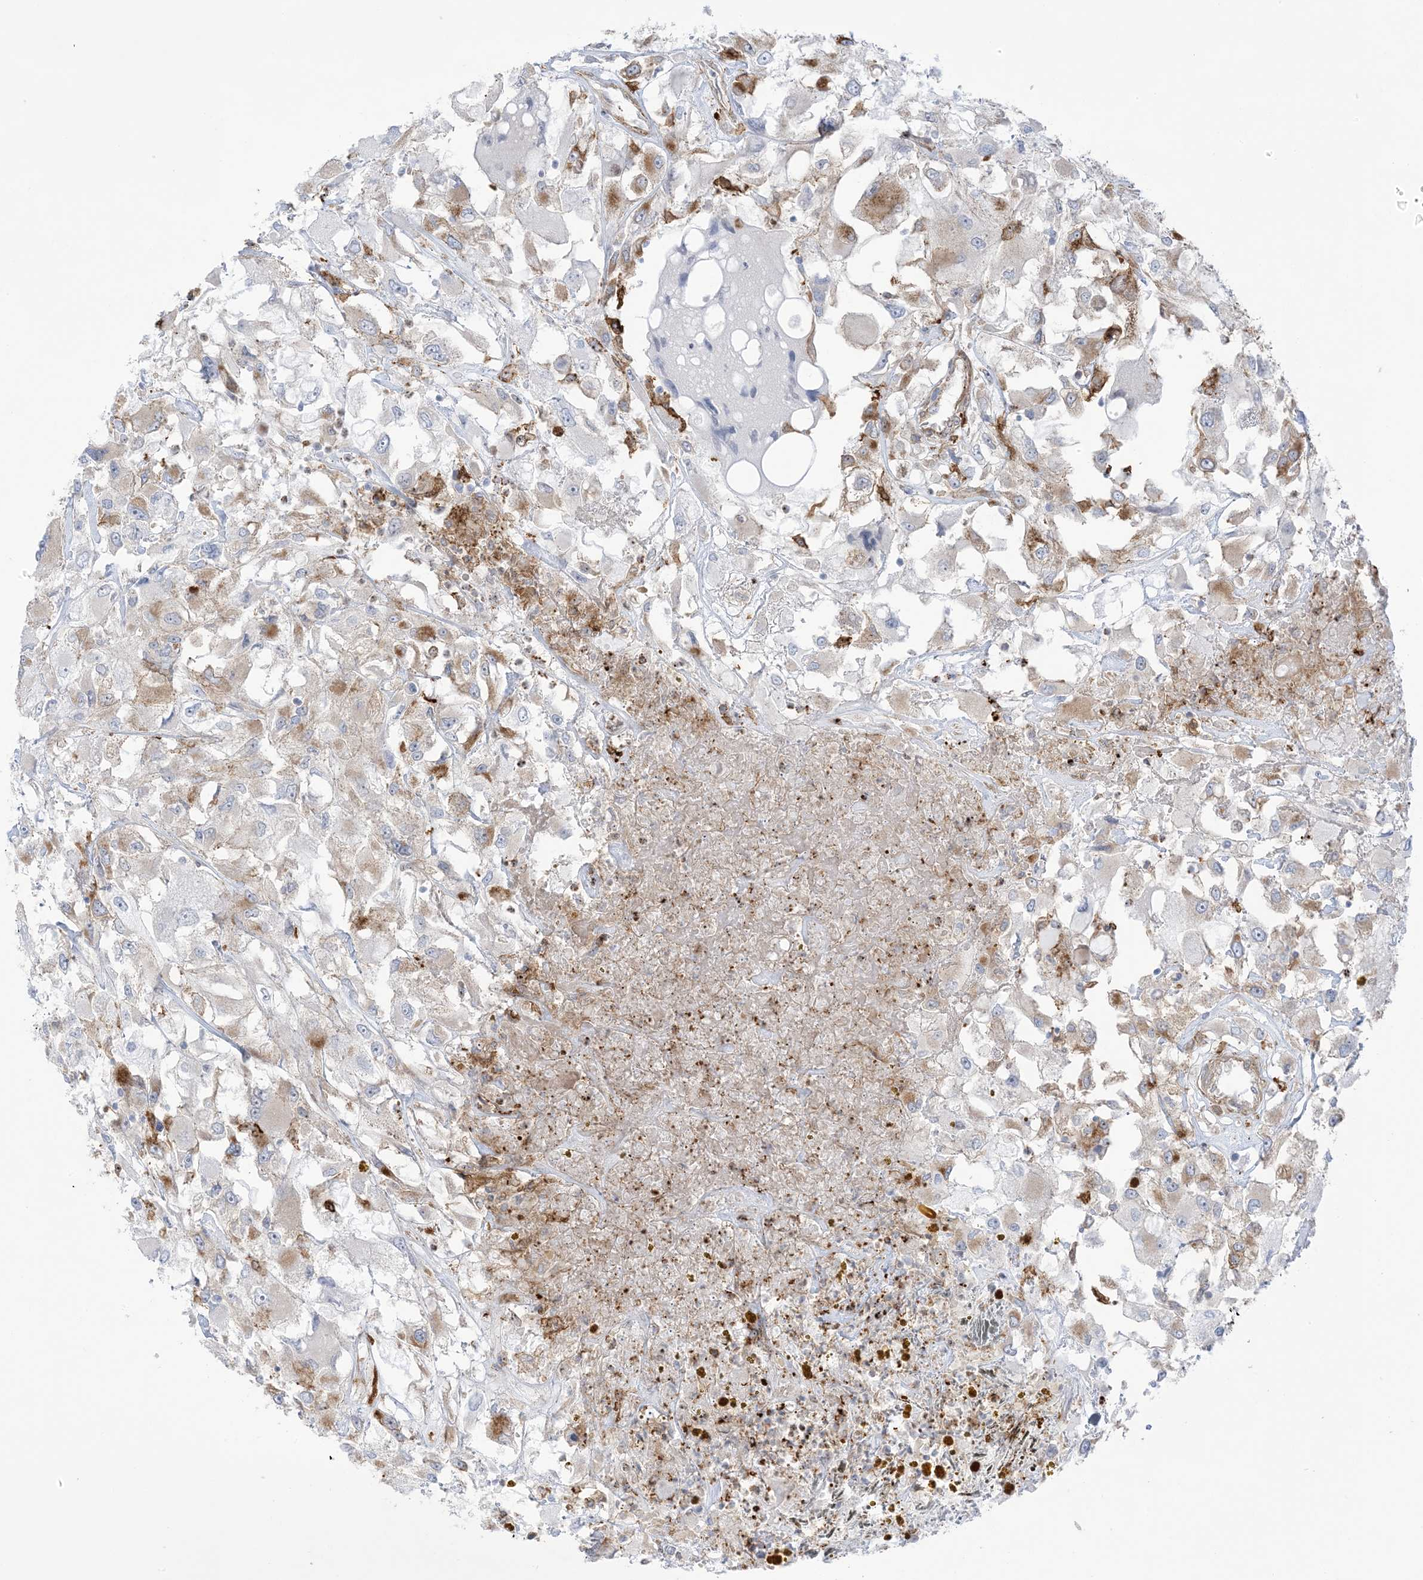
{"staining": {"intensity": "moderate", "quantity": "<25%", "location": "cytoplasmic/membranous"}, "tissue": "renal cancer", "cell_type": "Tumor cells", "image_type": "cancer", "snomed": [{"axis": "morphology", "description": "Adenocarcinoma, NOS"}, {"axis": "topography", "description": "Kidney"}], "caption": "Protein expression analysis of human renal cancer reveals moderate cytoplasmic/membranous staining in approximately <25% of tumor cells. (DAB (3,3'-diaminobenzidine) = brown stain, brightfield microscopy at high magnification).", "gene": "ICMT", "patient": {"sex": "female", "age": 52}}